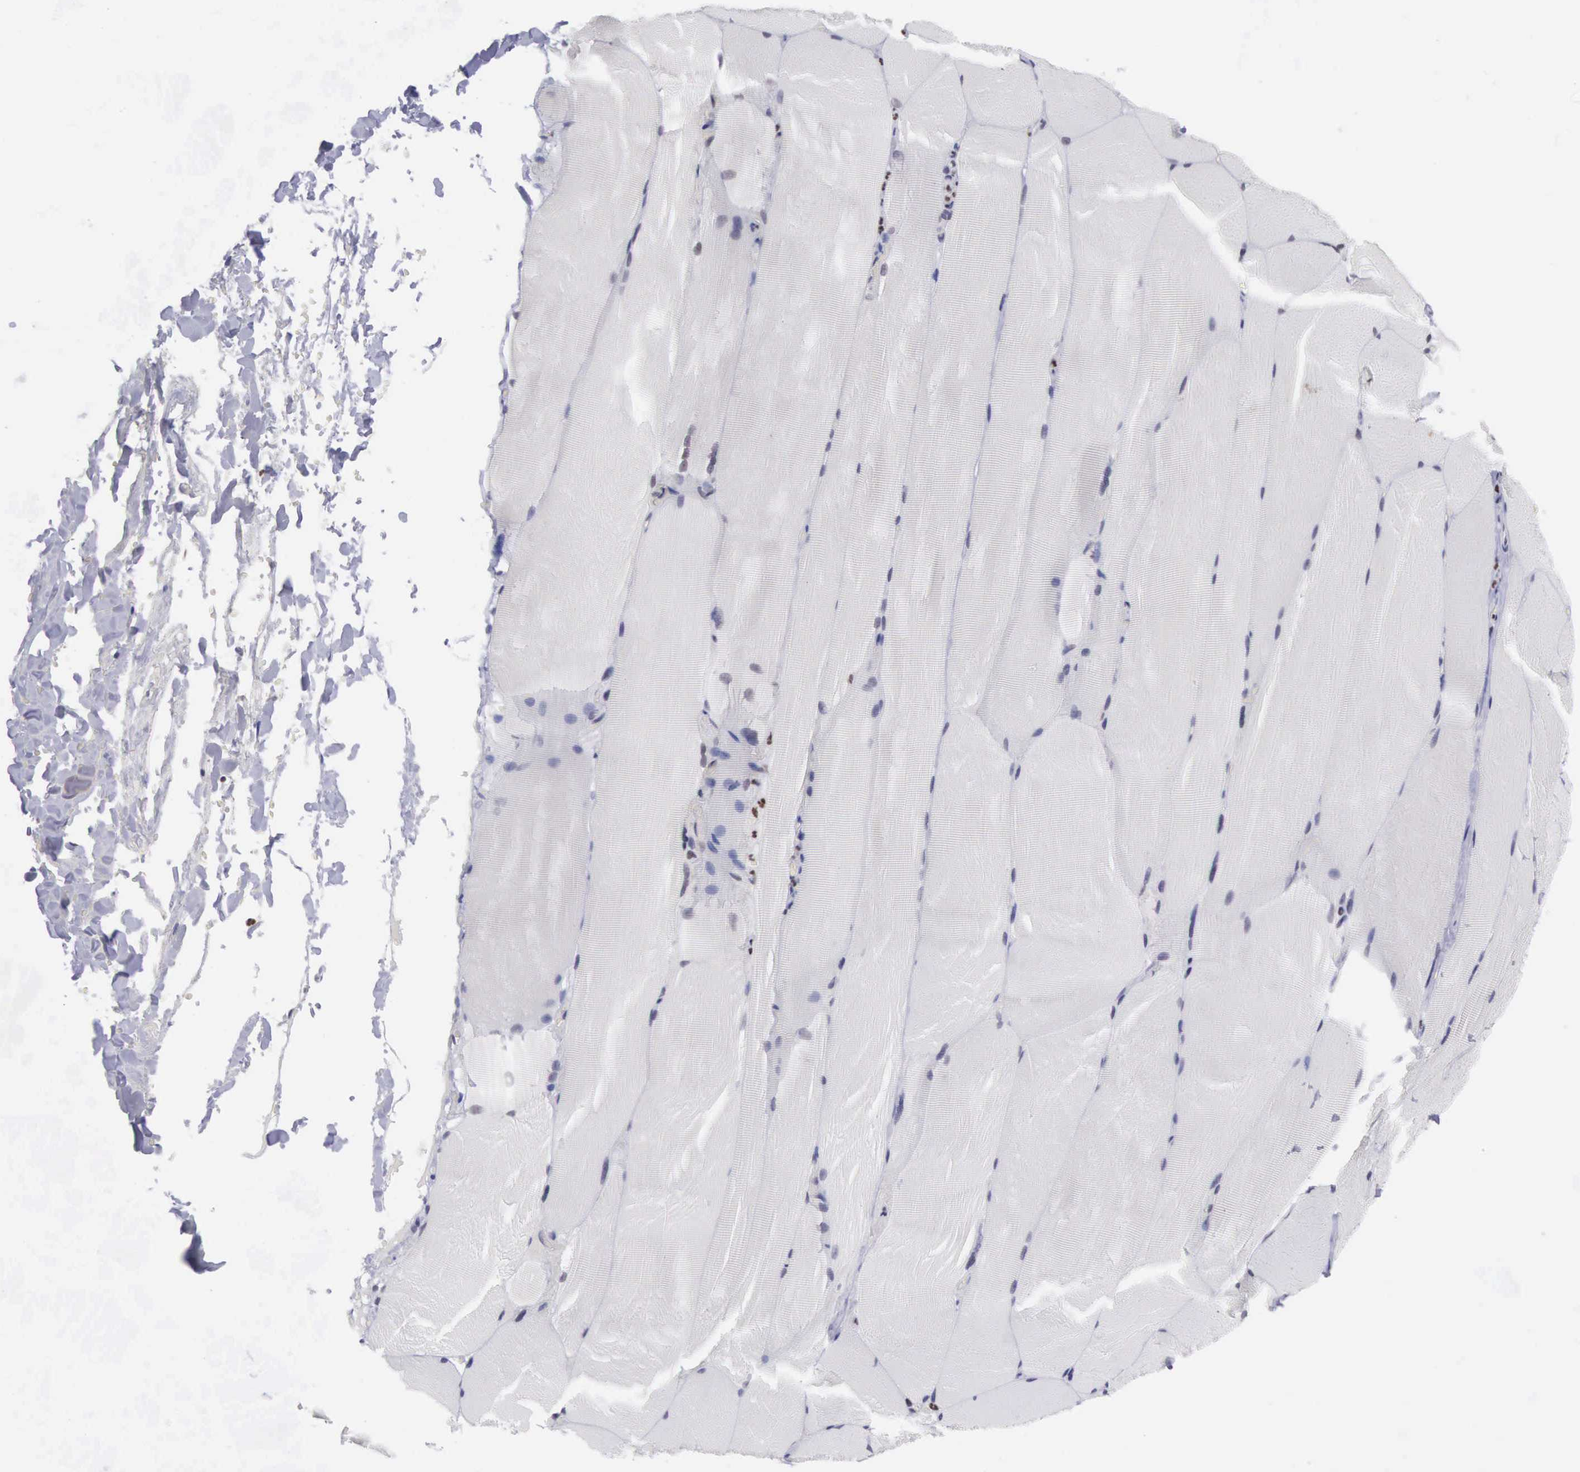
{"staining": {"intensity": "weak", "quantity": "<25%", "location": "nuclear"}, "tissue": "skeletal muscle", "cell_type": "Myocytes", "image_type": "normal", "snomed": [{"axis": "morphology", "description": "Normal tissue, NOS"}, {"axis": "topography", "description": "Skeletal muscle"}], "caption": "High power microscopy image of an IHC histopathology image of benign skeletal muscle, revealing no significant staining in myocytes.", "gene": "VRK1", "patient": {"sex": "male", "age": 71}}